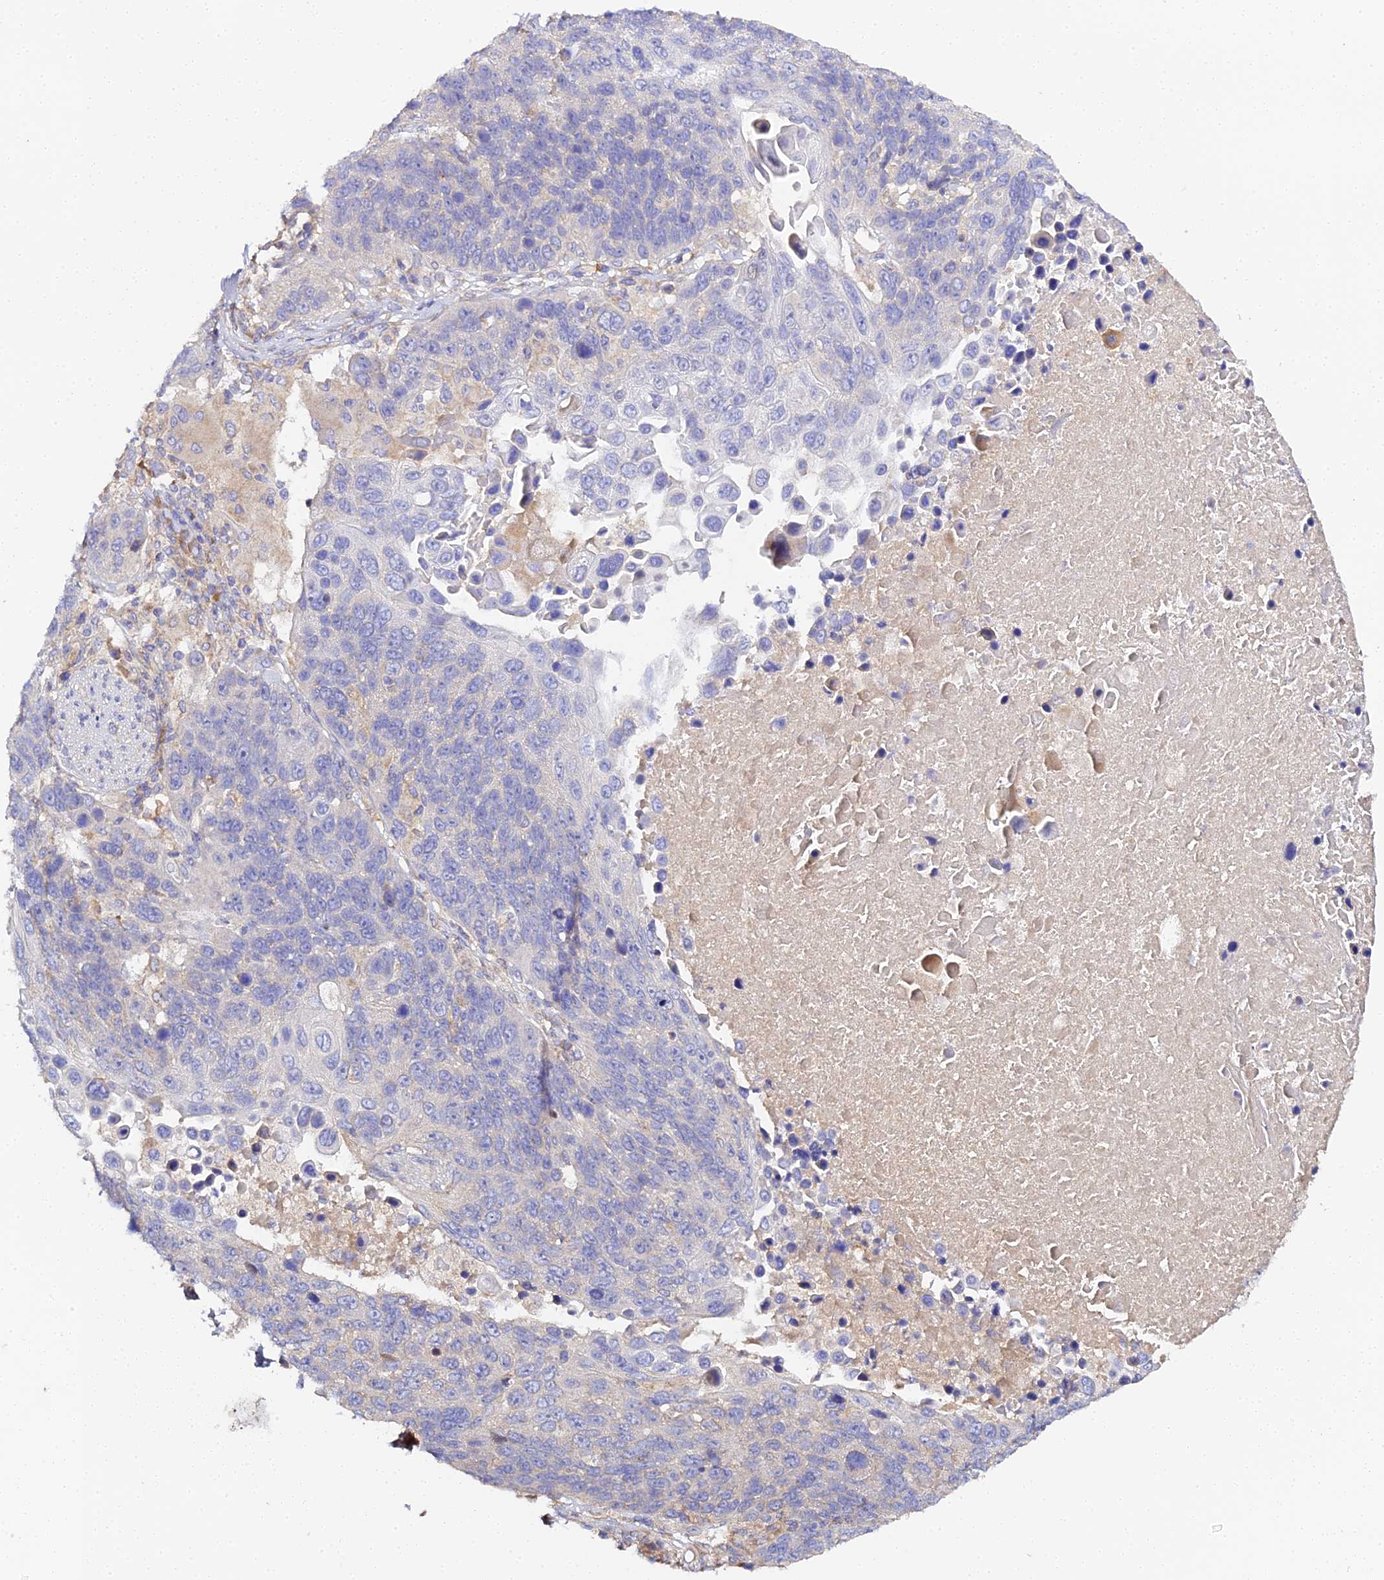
{"staining": {"intensity": "negative", "quantity": "none", "location": "none"}, "tissue": "lung cancer", "cell_type": "Tumor cells", "image_type": "cancer", "snomed": [{"axis": "morphology", "description": "Normal tissue, NOS"}, {"axis": "morphology", "description": "Squamous cell carcinoma, NOS"}, {"axis": "topography", "description": "Lymph node"}, {"axis": "topography", "description": "Lung"}], "caption": "There is no significant positivity in tumor cells of squamous cell carcinoma (lung).", "gene": "SCX", "patient": {"sex": "male", "age": 66}}